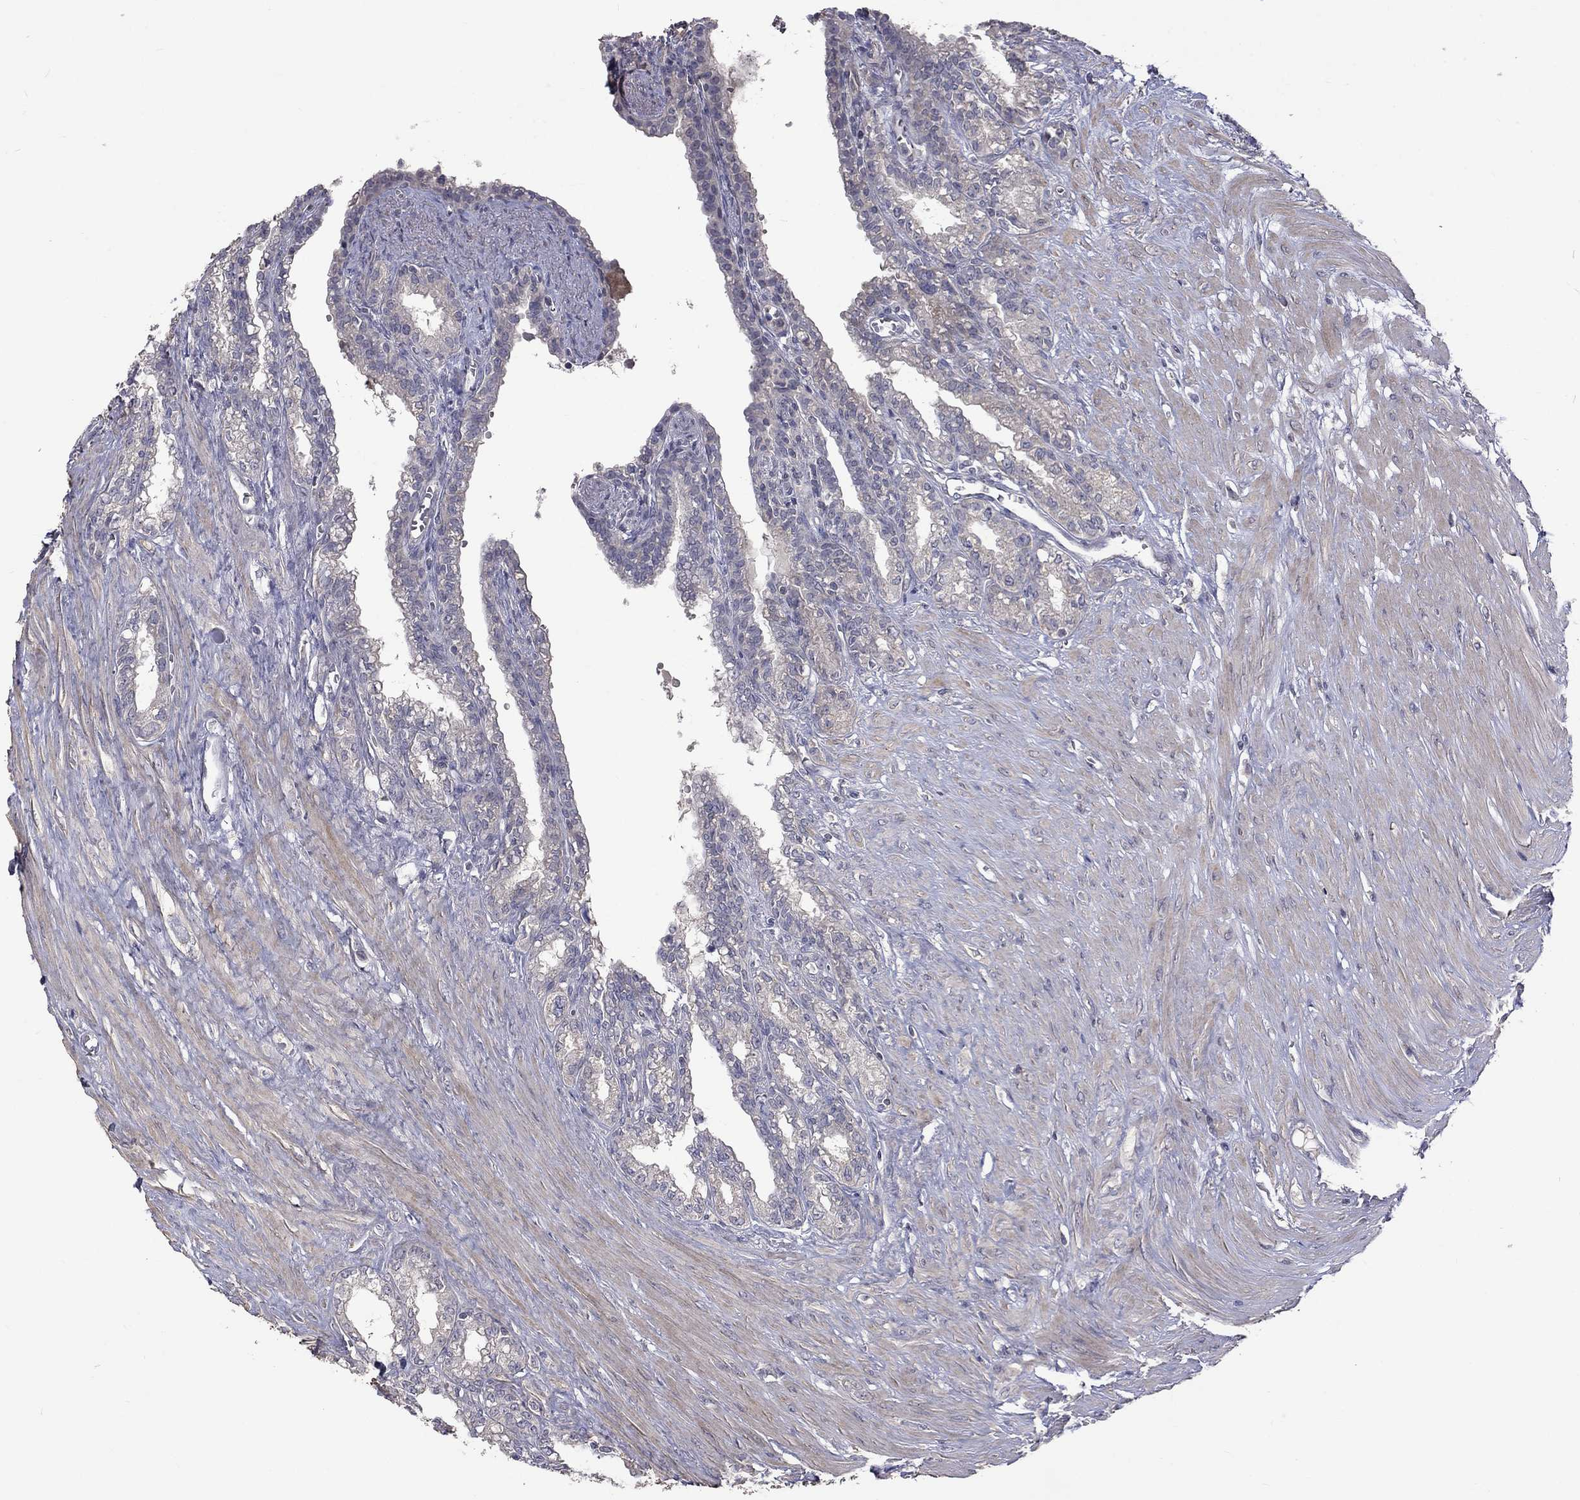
{"staining": {"intensity": "negative", "quantity": "none", "location": "none"}, "tissue": "seminal vesicle", "cell_type": "Glandular cells", "image_type": "normal", "snomed": [{"axis": "morphology", "description": "Normal tissue, NOS"}, {"axis": "morphology", "description": "Urothelial carcinoma, NOS"}, {"axis": "topography", "description": "Urinary bladder"}, {"axis": "topography", "description": "Seminal veicle"}], "caption": "High power microscopy micrograph of an IHC image of benign seminal vesicle, revealing no significant staining in glandular cells.", "gene": "SLC39A14", "patient": {"sex": "male", "age": 76}}